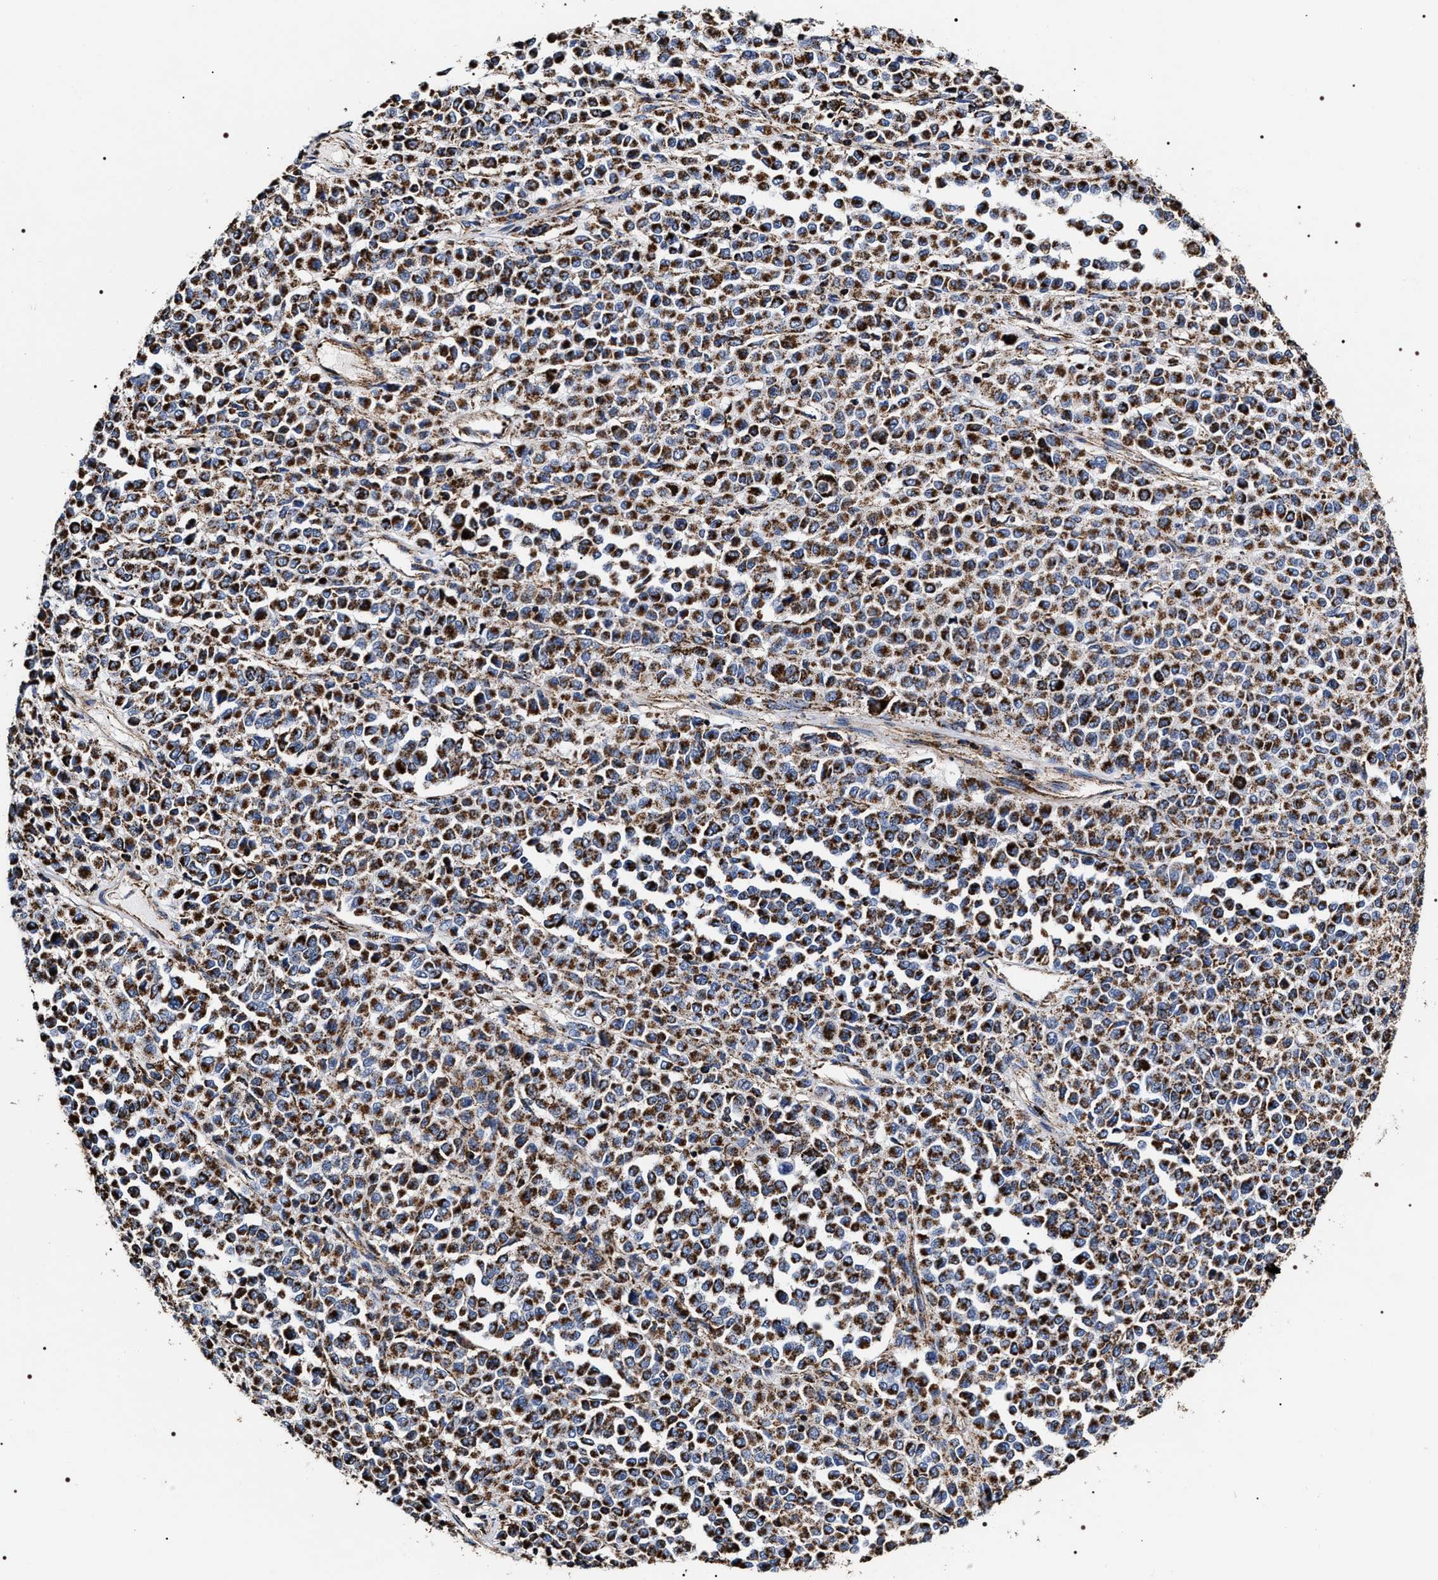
{"staining": {"intensity": "strong", "quantity": ">75%", "location": "cytoplasmic/membranous"}, "tissue": "melanoma", "cell_type": "Tumor cells", "image_type": "cancer", "snomed": [{"axis": "morphology", "description": "Malignant melanoma, Metastatic site"}, {"axis": "topography", "description": "Pancreas"}], "caption": "Immunohistochemistry photomicrograph of neoplastic tissue: melanoma stained using IHC reveals high levels of strong protein expression localized specifically in the cytoplasmic/membranous of tumor cells, appearing as a cytoplasmic/membranous brown color.", "gene": "COG5", "patient": {"sex": "female", "age": 30}}